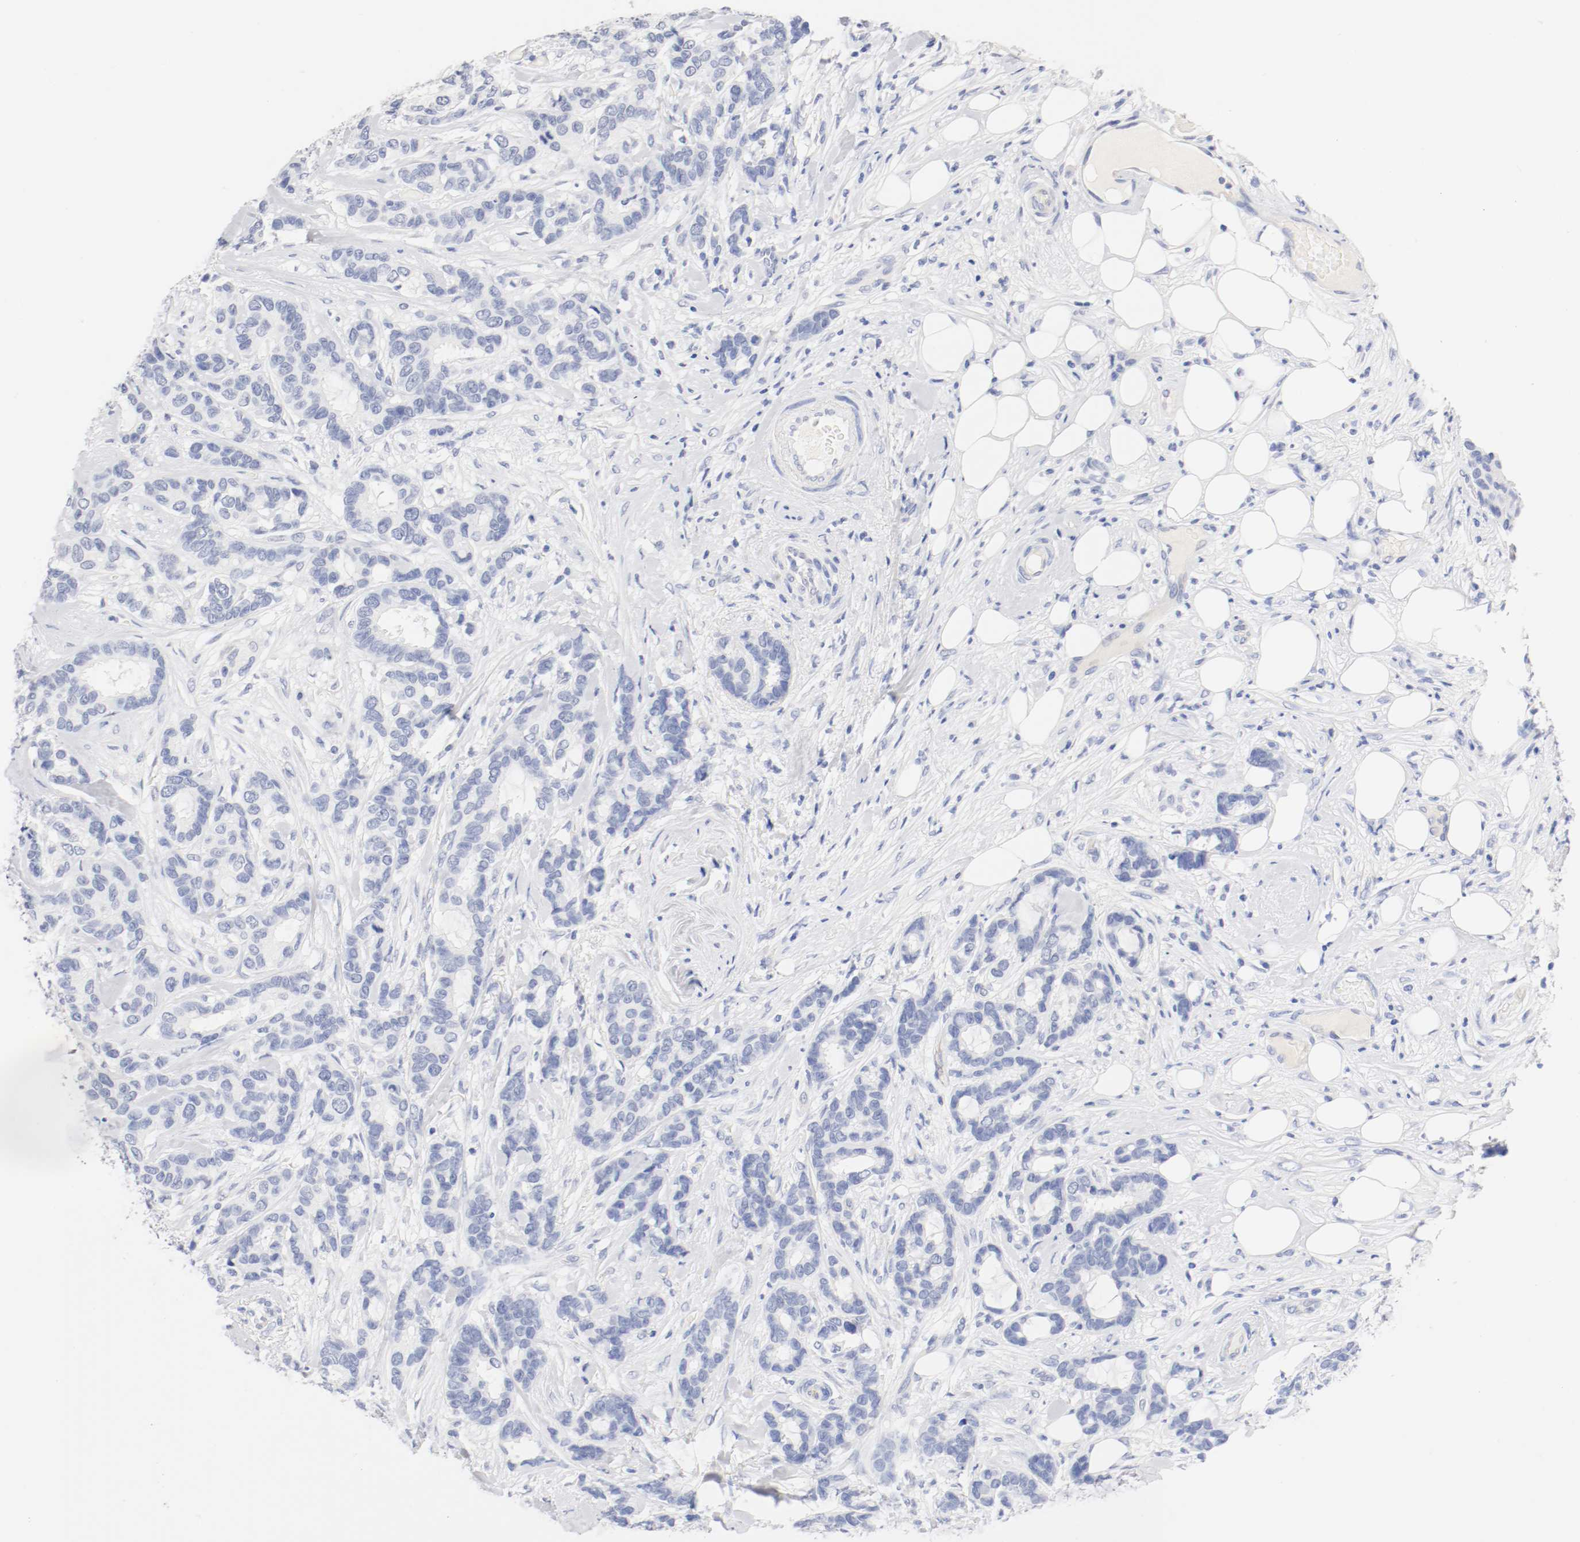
{"staining": {"intensity": "negative", "quantity": "none", "location": "none"}, "tissue": "breast cancer", "cell_type": "Tumor cells", "image_type": "cancer", "snomed": [{"axis": "morphology", "description": "Duct carcinoma"}, {"axis": "topography", "description": "Breast"}], "caption": "Breast cancer (invasive ductal carcinoma) was stained to show a protein in brown. There is no significant positivity in tumor cells.", "gene": "HOMER1", "patient": {"sex": "female", "age": 87}}